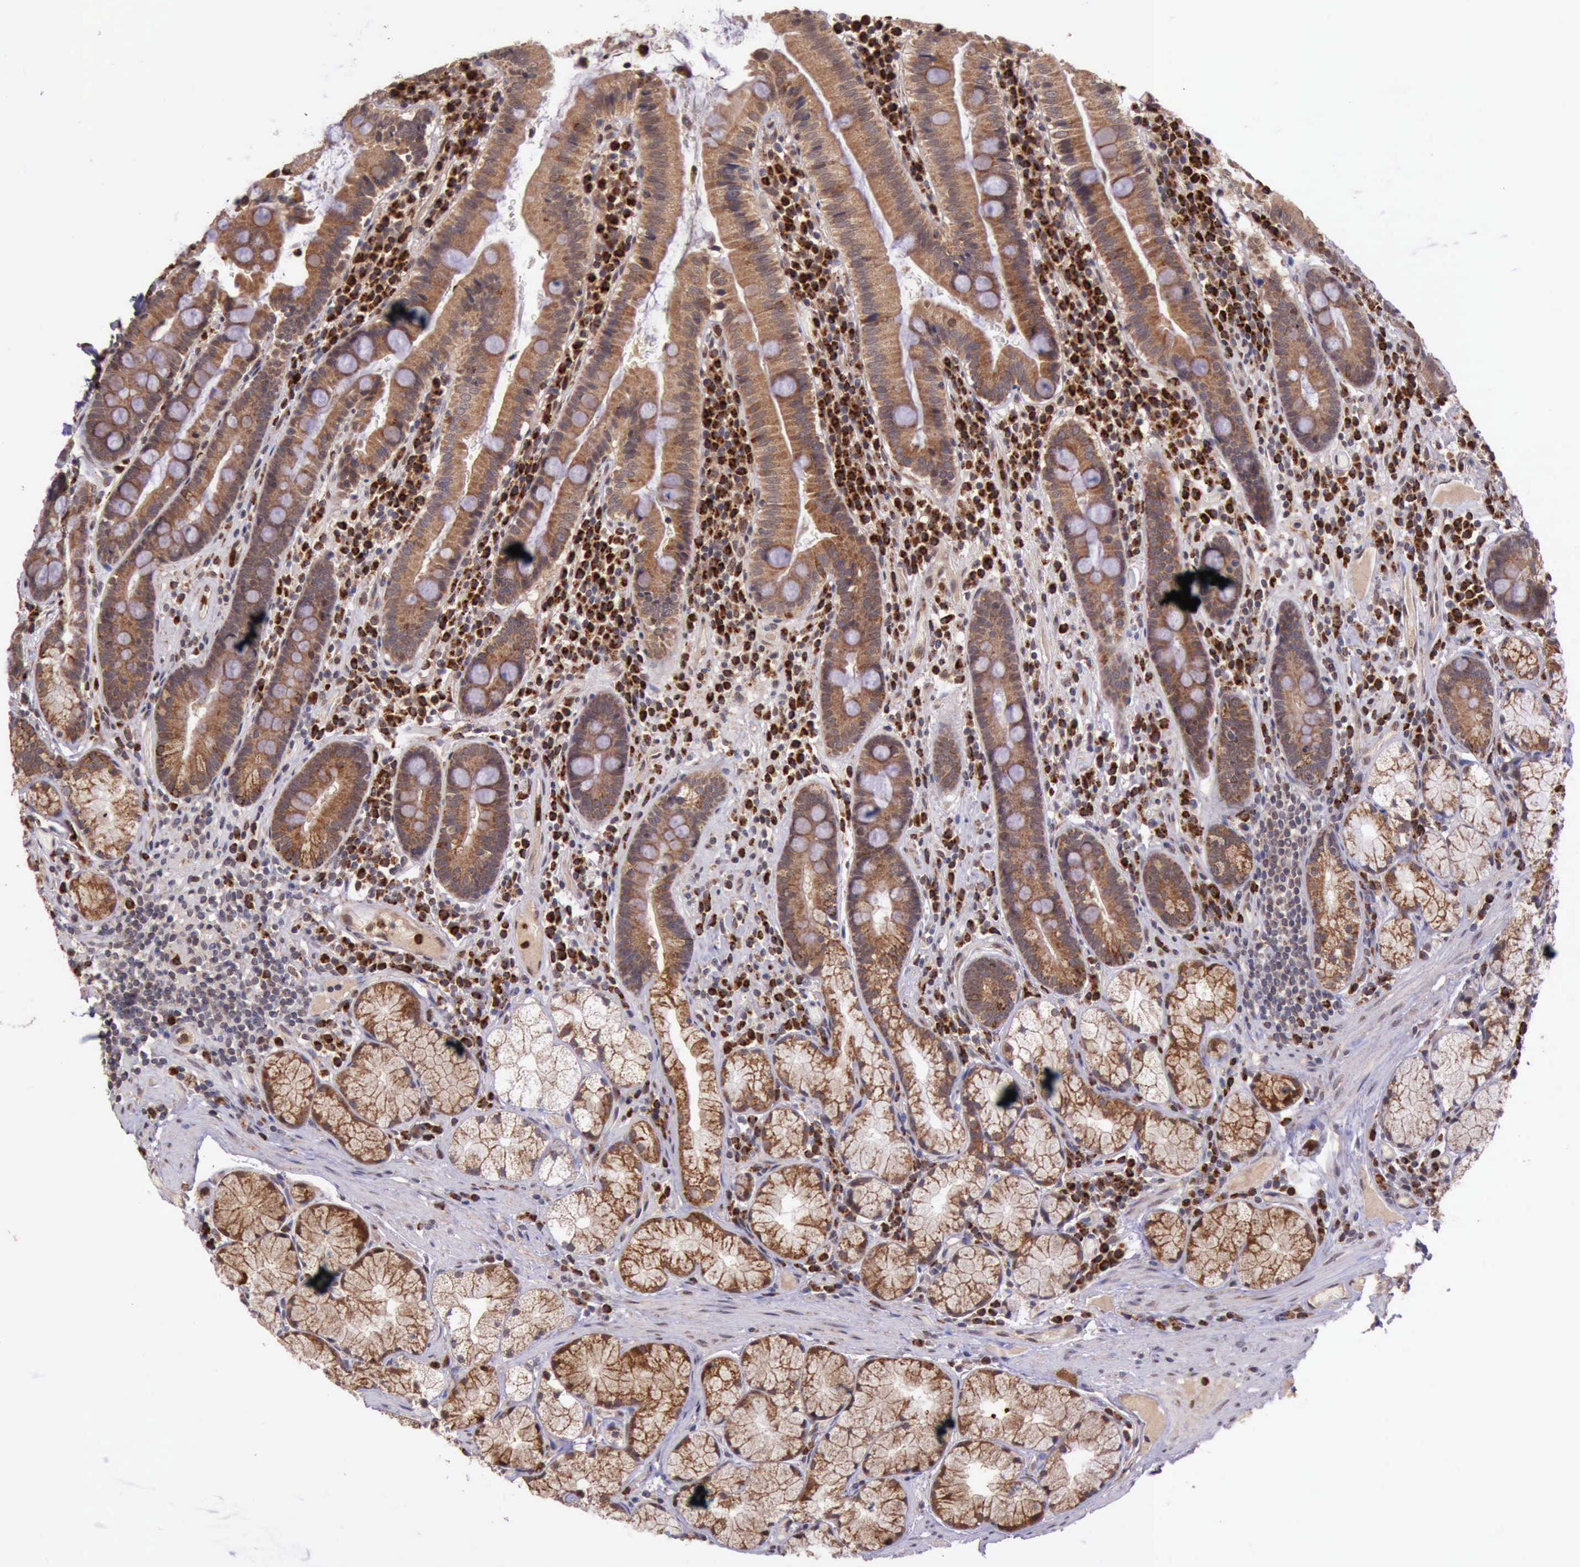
{"staining": {"intensity": "strong", "quantity": ">75%", "location": "cytoplasmic/membranous"}, "tissue": "duodenum", "cell_type": "Glandular cells", "image_type": "normal", "snomed": [{"axis": "morphology", "description": "Normal tissue, NOS"}, {"axis": "topography", "description": "Stomach, lower"}, {"axis": "topography", "description": "Duodenum"}], "caption": "Strong cytoplasmic/membranous expression for a protein is appreciated in about >75% of glandular cells of unremarkable duodenum using IHC.", "gene": "ARMCX3", "patient": {"sex": "male", "age": 84}}